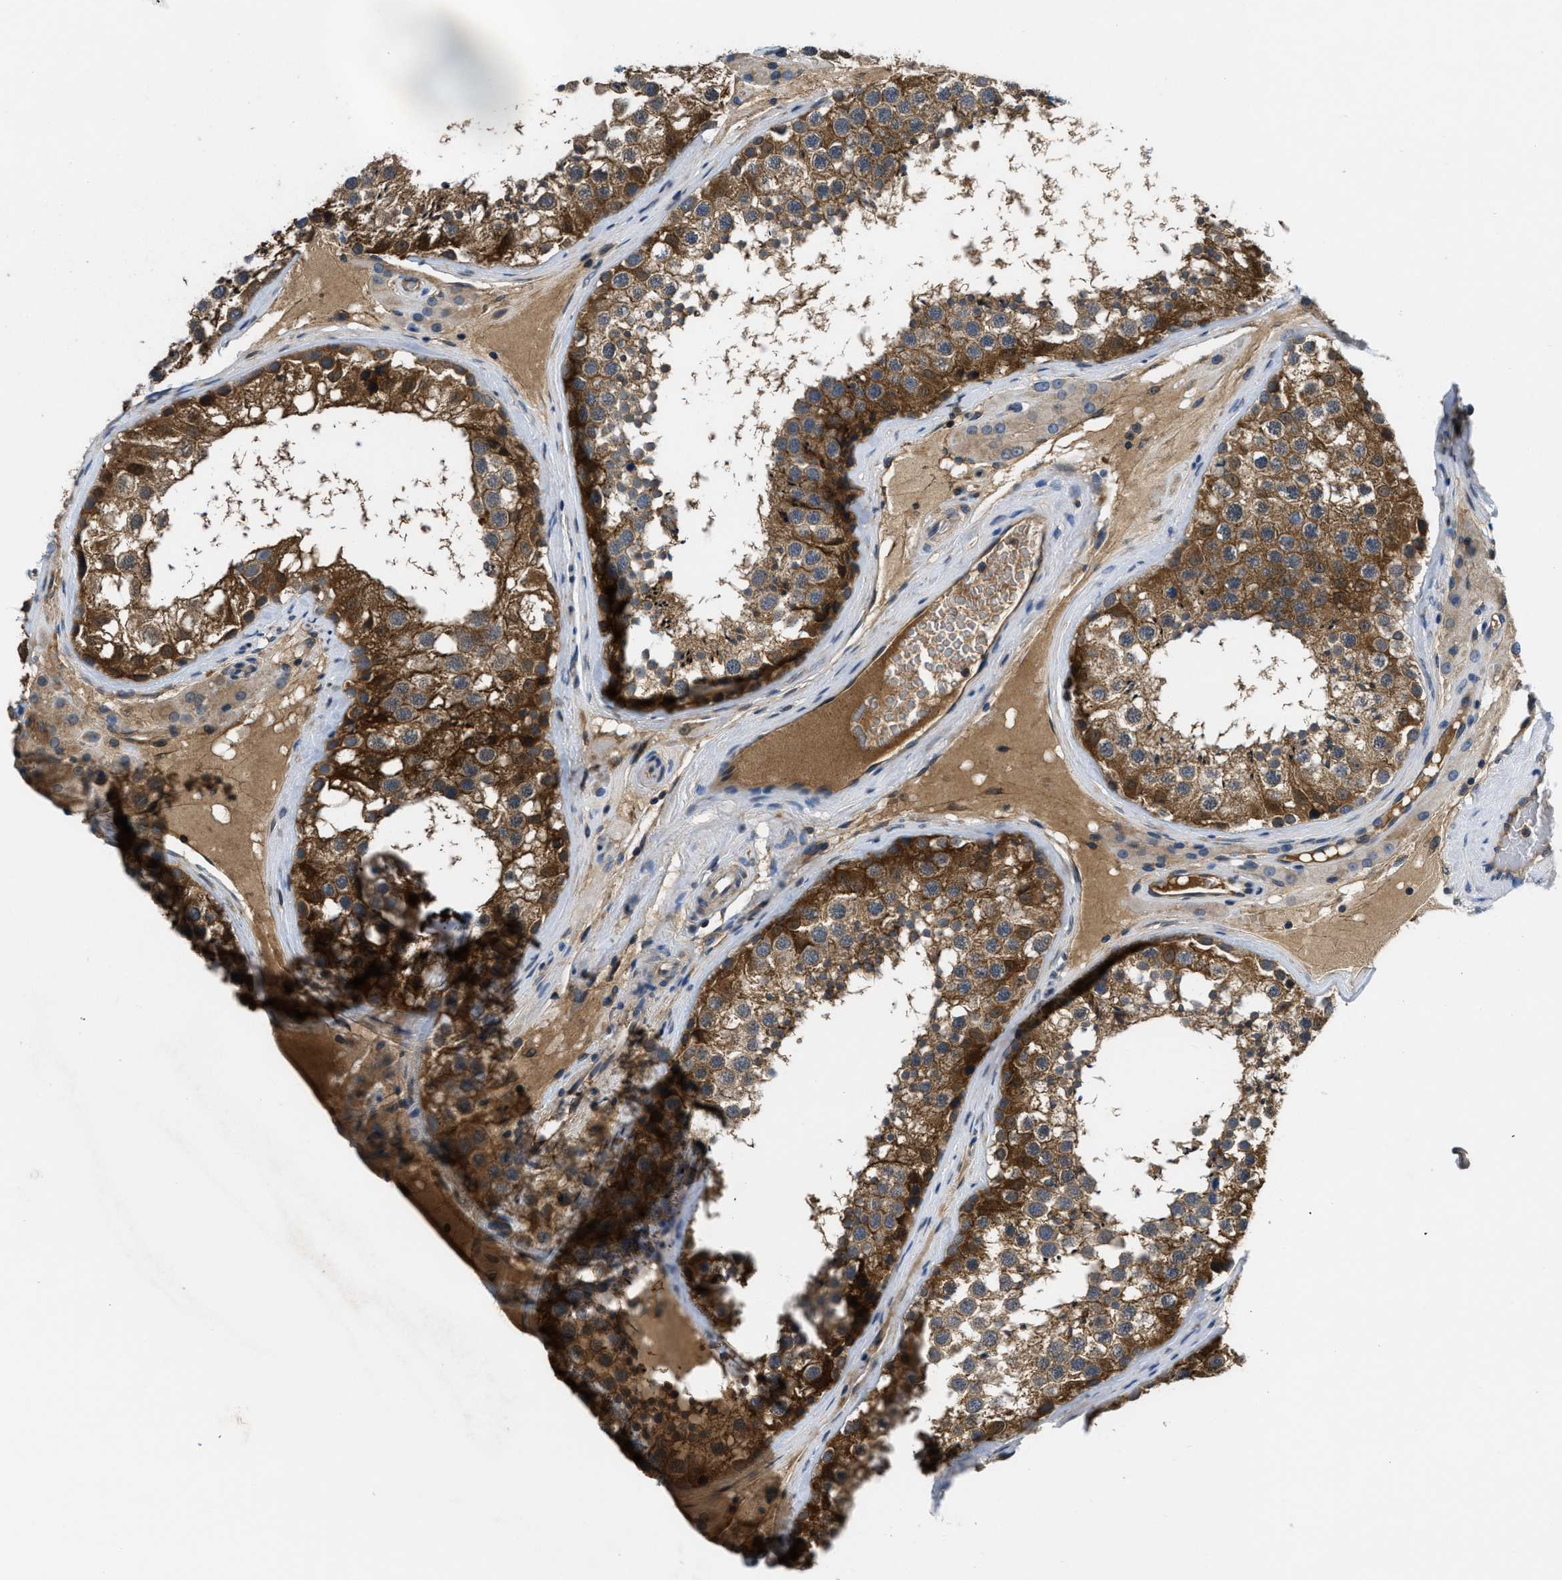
{"staining": {"intensity": "strong", "quantity": ">75%", "location": "cytoplasmic/membranous"}, "tissue": "testis", "cell_type": "Cells in seminiferous ducts", "image_type": "normal", "snomed": [{"axis": "morphology", "description": "Normal tissue, NOS"}, {"axis": "topography", "description": "Testis"}], "caption": "Human testis stained with a brown dye exhibits strong cytoplasmic/membranous positive positivity in about >75% of cells in seminiferous ducts.", "gene": "GALK1", "patient": {"sex": "male", "age": 46}}